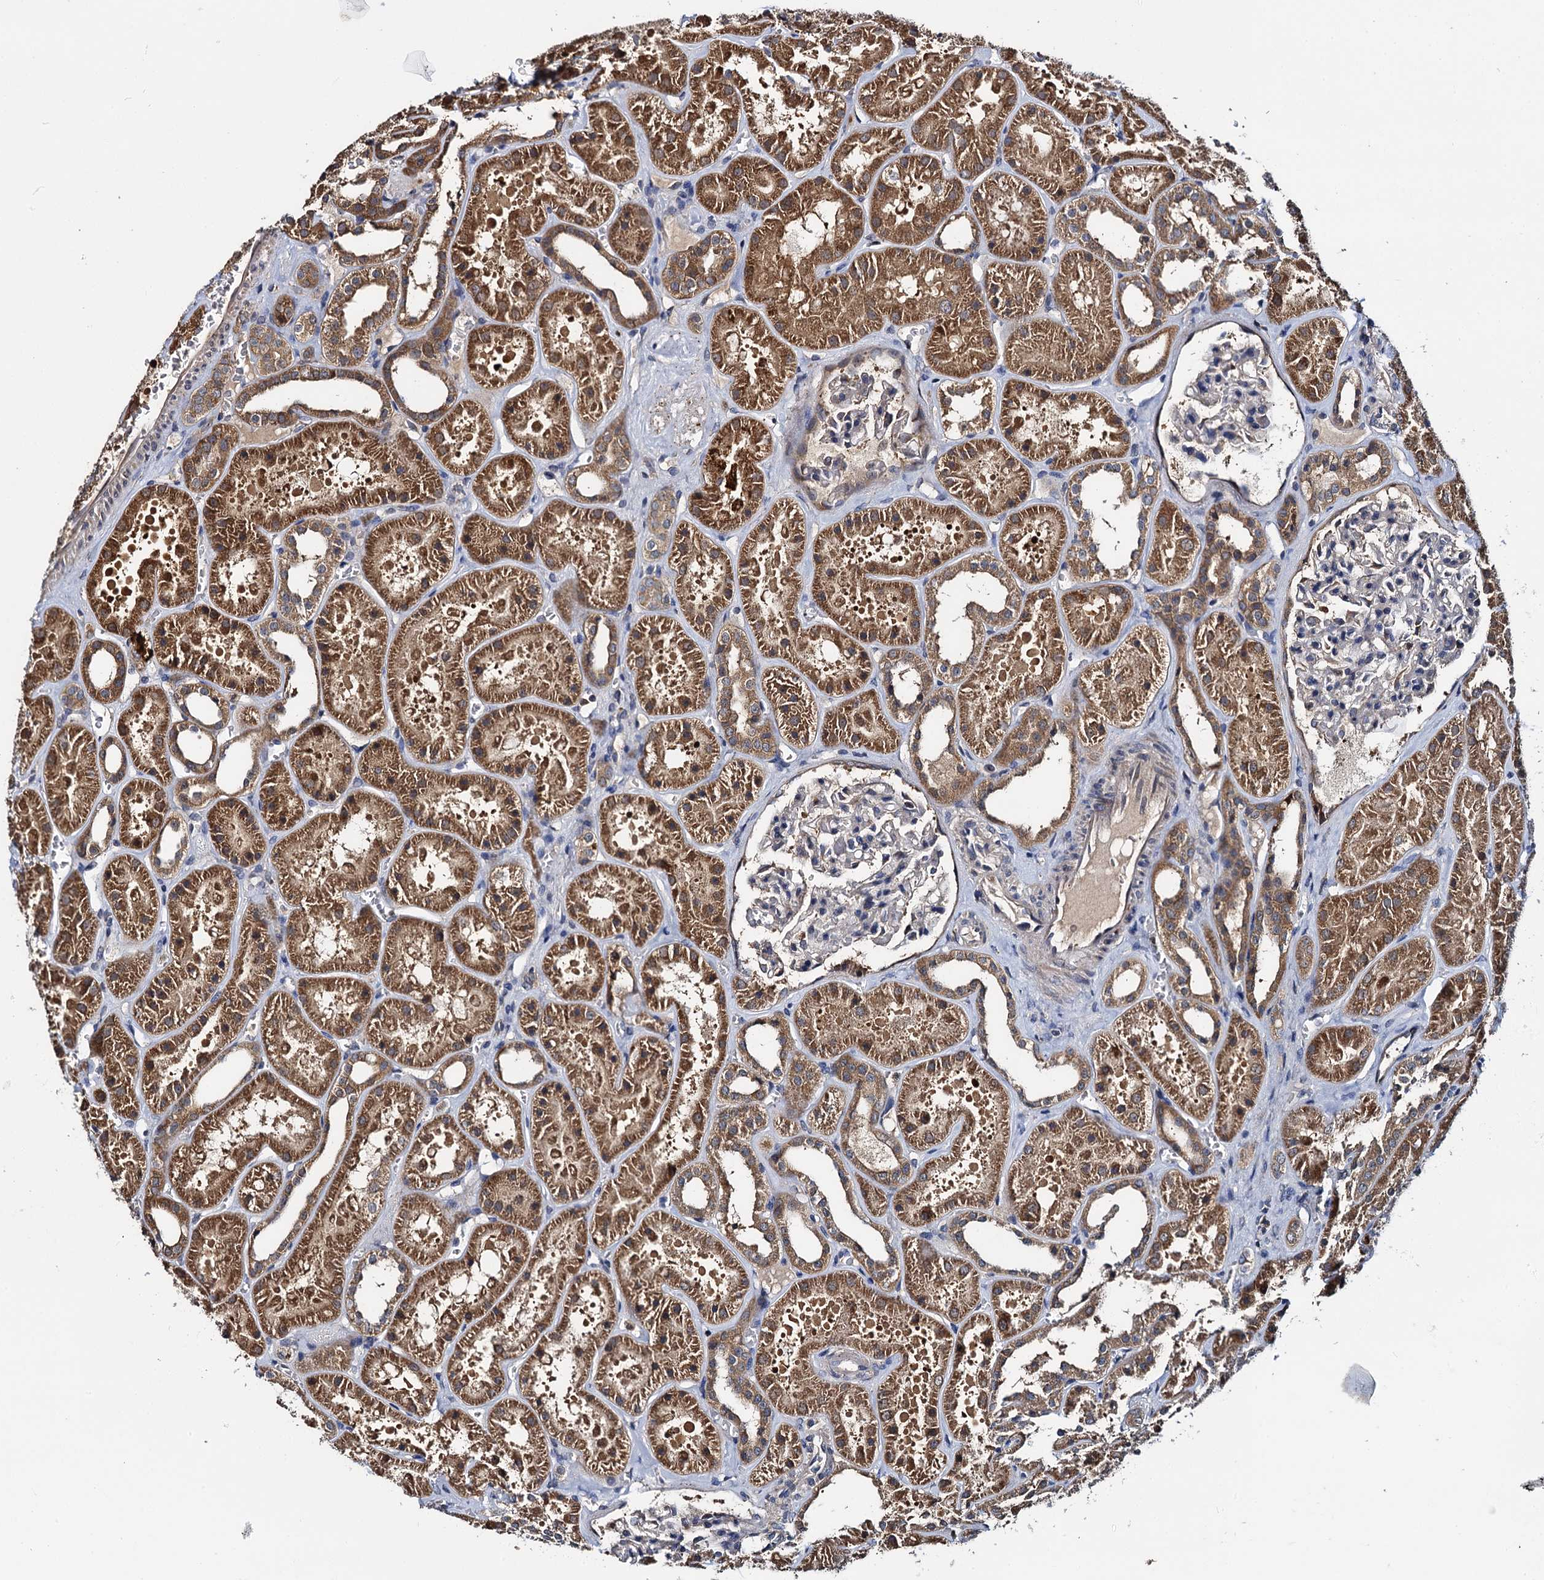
{"staining": {"intensity": "weak", "quantity": "<25%", "location": "cytoplasmic/membranous"}, "tissue": "kidney", "cell_type": "Cells in glomeruli", "image_type": "normal", "snomed": [{"axis": "morphology", "description": "Normal tissue, NOS"}, {"axis": "topography", "description": "Kidney"}], "caption": "Kidney stained for a protein using immunohistochemistry (IHC) demonstrates no expression cells in glomeruli.", "gene": "CEP192", "patient": {"sex": "female", "age": 41}}